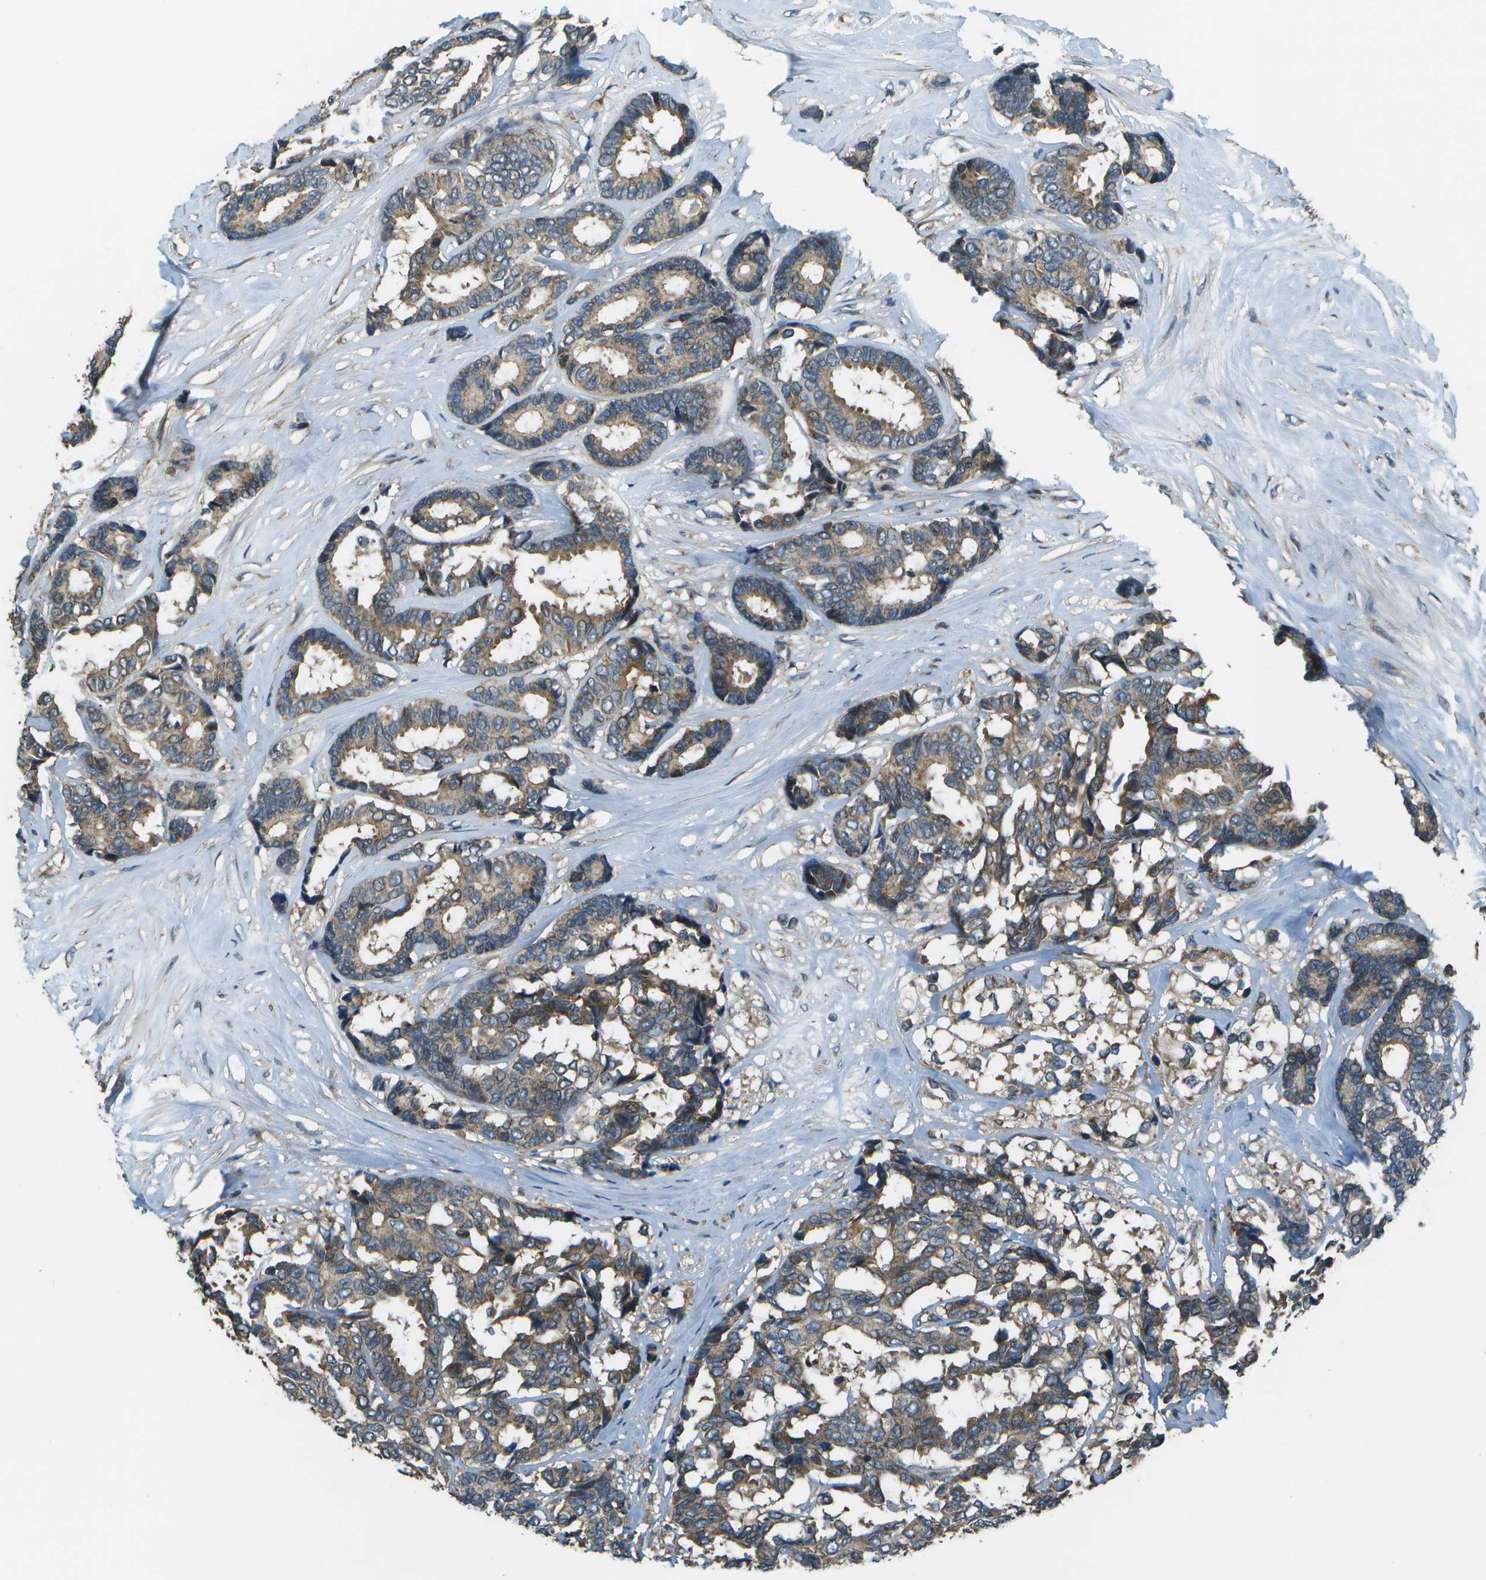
{"staining": {"intensity": "moderate", "quantity": ">75%", "location": "cytoplasmic/membranous"}, "tissue": "breast cancer", "cell_type": "Tumor cells", "image_type": "cancer", "snomed": [{"axis": "morphology", "description": "Duct carcinoma"}, {"axis": "topography", "description": "Breast"}], "caption": "Moderate cytoplasmic/membranous positivity for a protein is appreciated in about >75% of tumor cells of breast cancer (infiltrating ductal carcinoma) using IHC.", "gene": "PLPBP", "patient": {"sex": "female", "age": 87}}